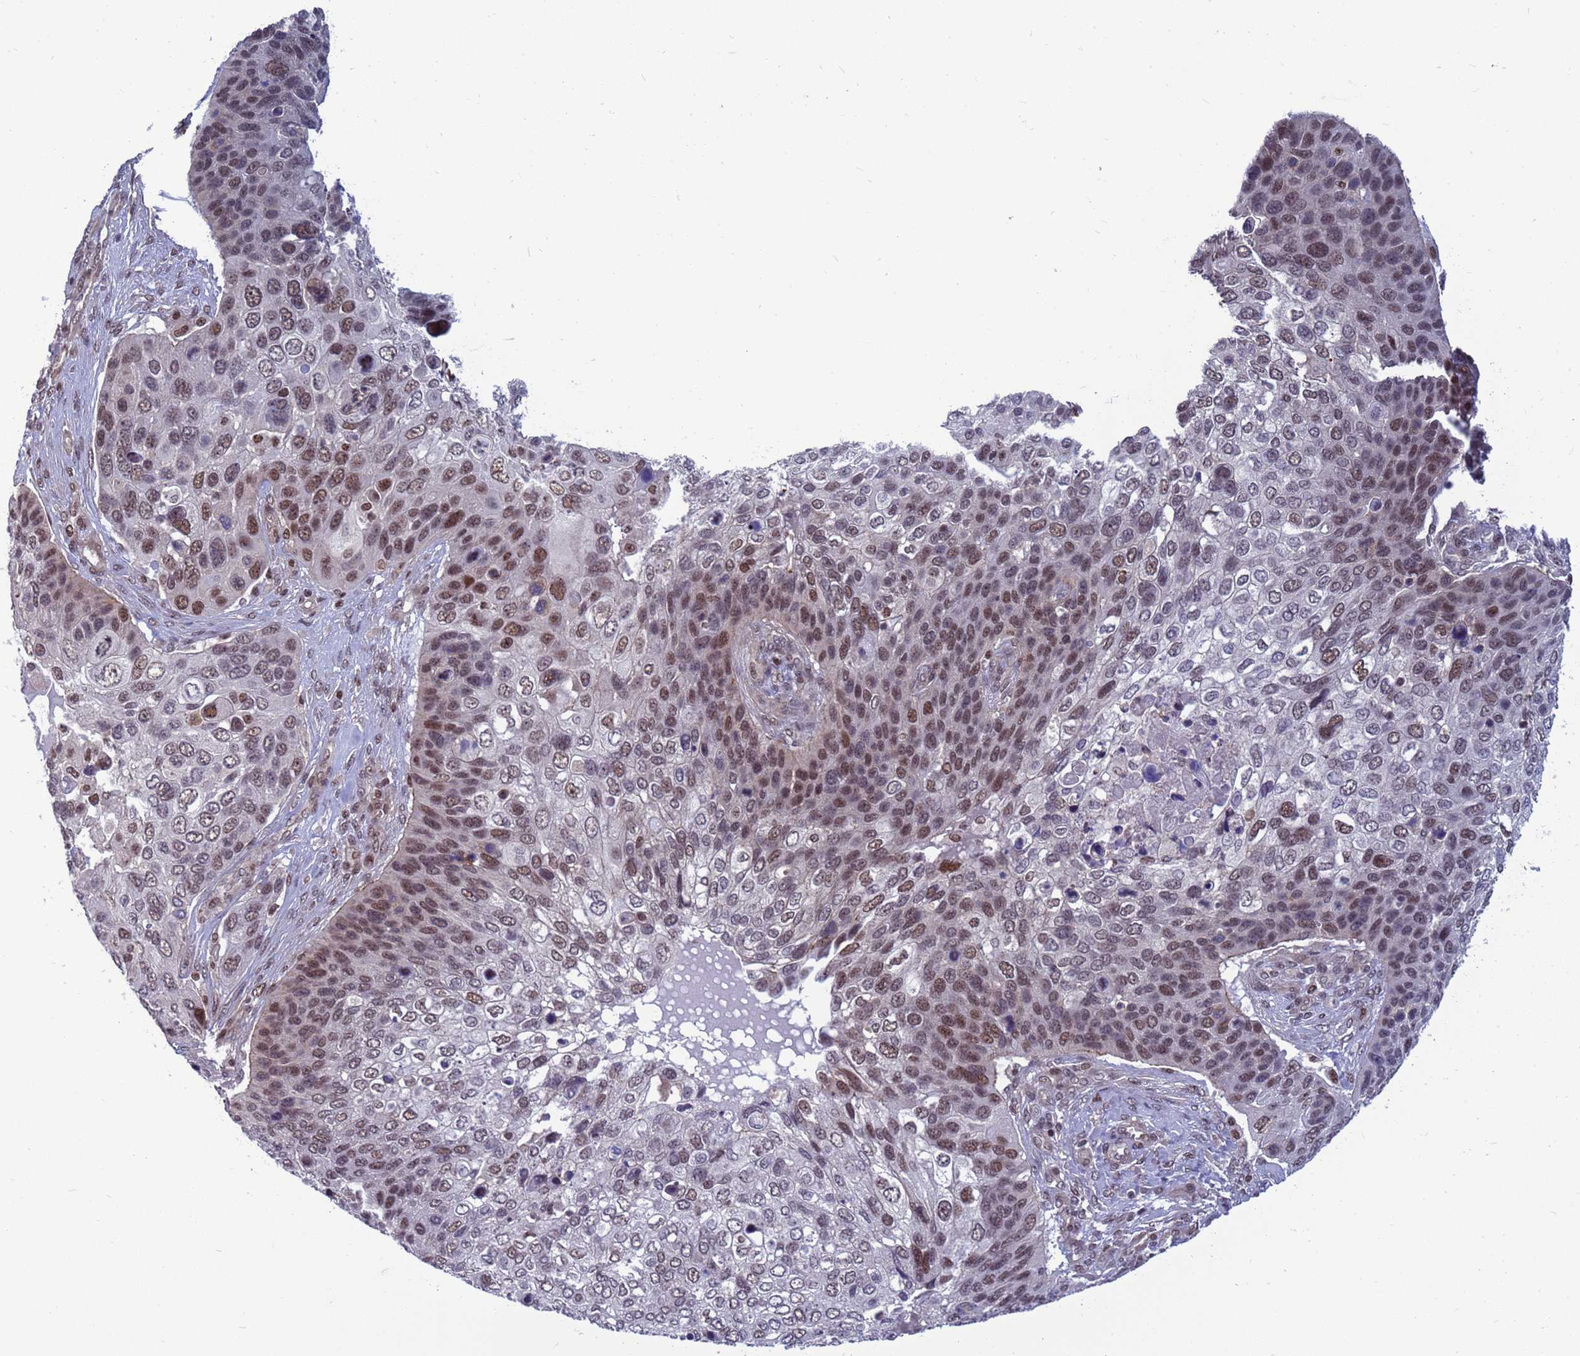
{"staining": {"intensity": "moderate", "quantity": ">75%", "location": "nuclear"}, "tissue": "skin cancer", "cell_type": "Tumor cells", "image_type": "cancer", "snomed": [{"axis": "morphology", "description": "Basal cell carcinoma"}, {"axis": "topography", "description": "Skin"}], "caption": "Brown immunohistochemical staining in human basal cell carcinoma (skin) exhibits moderate nuclear staining in about >75% of tumor cells. The staining was performed using DAB, with brown indicating positive protein expression. Nuclei are stained blue with hematoxylin.", "gene": "NSL1", "patient": {"sex": "female", "age": 74}}